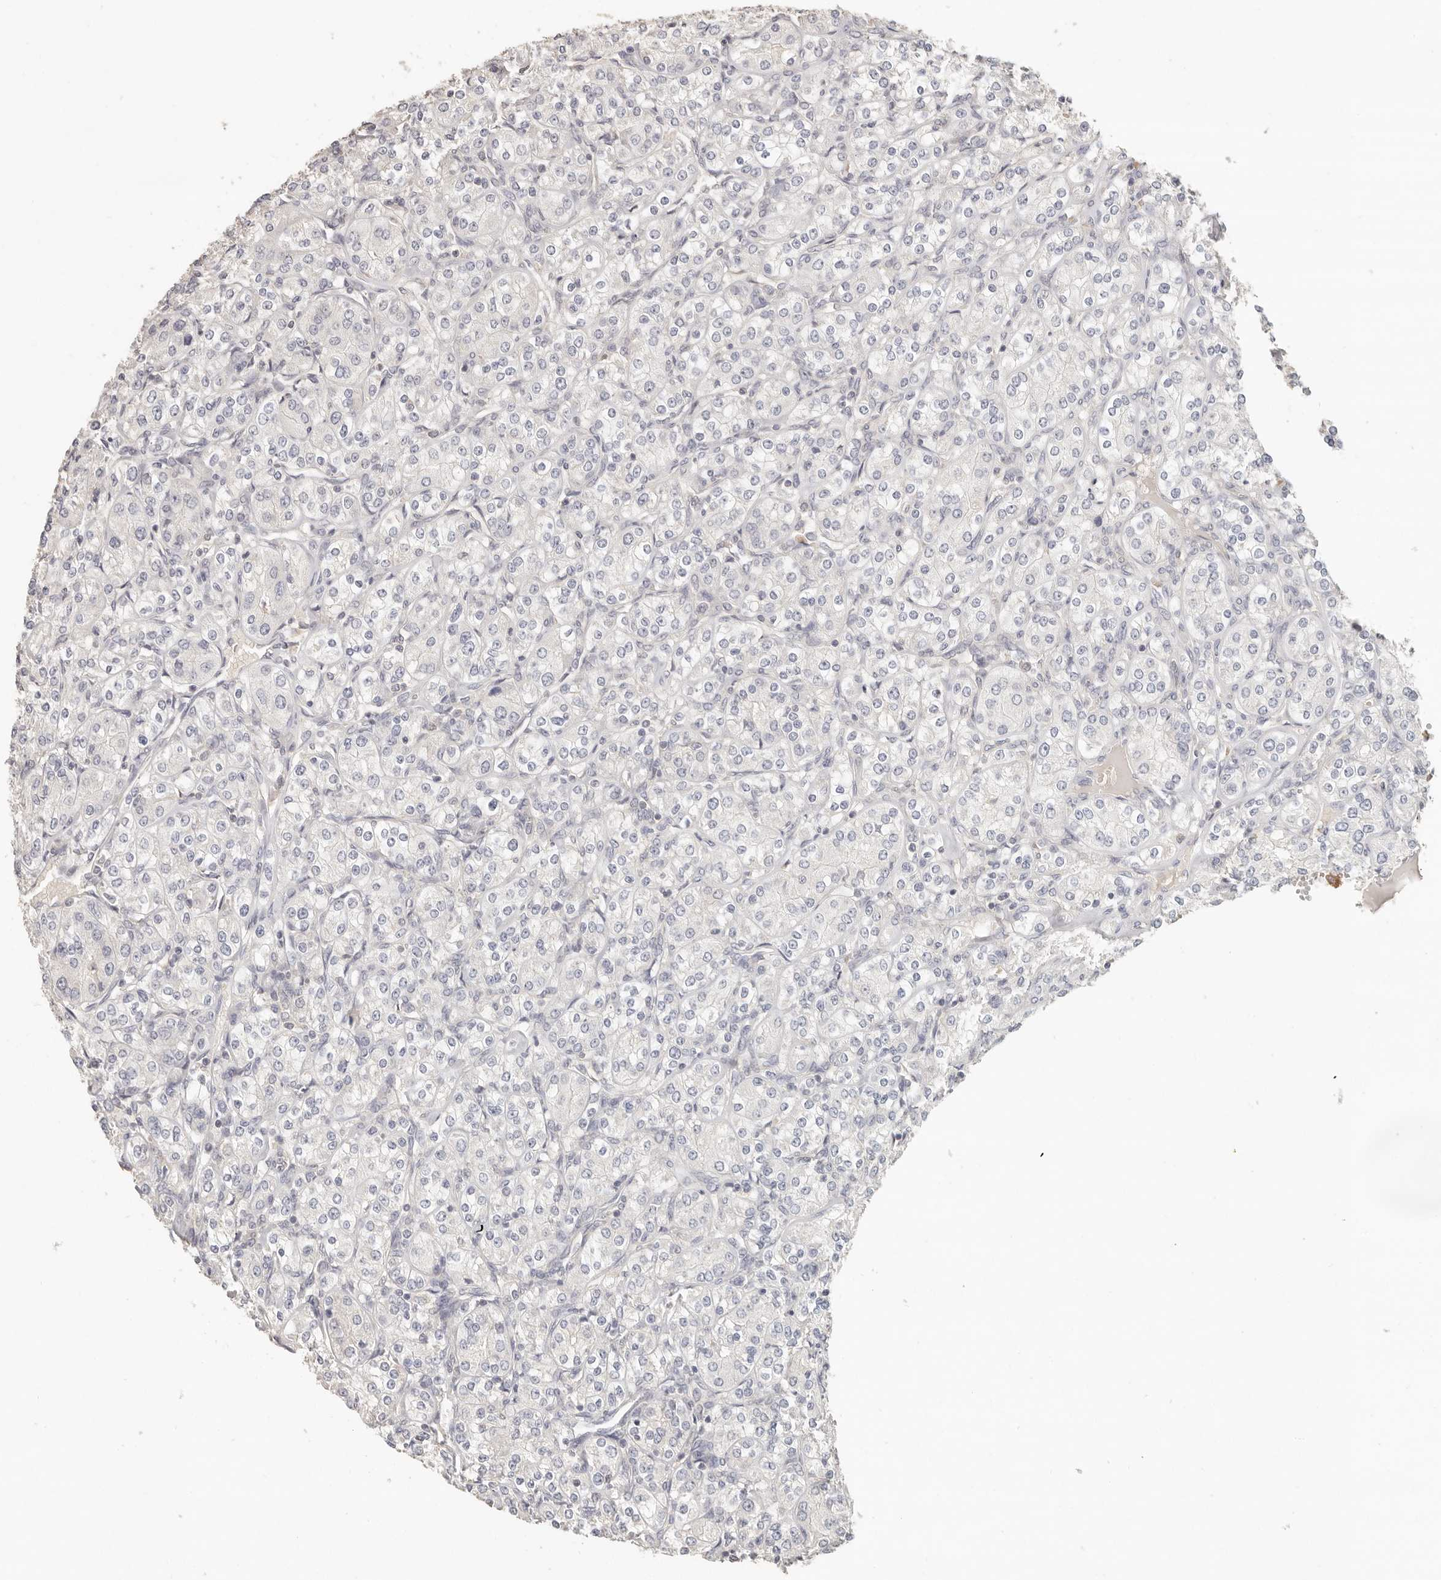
{"staining": {"intensity": "negative", "quantity": "none", "location": "none"}, "tissue": "renal cancer", "cell_type": "Tumor cells", "image_type": "cancer", "snomed": [{"axis": "morphology", "description": "Adenocarcinoma, NOS"}, {"axis": "topography", "description": "Kidney"}], "caption": "Tumor cells show no significant positivity in renal cancer (adenocarcinoma).", "gene": "CSK", "patient": {"sex": "male", "age": 77}}